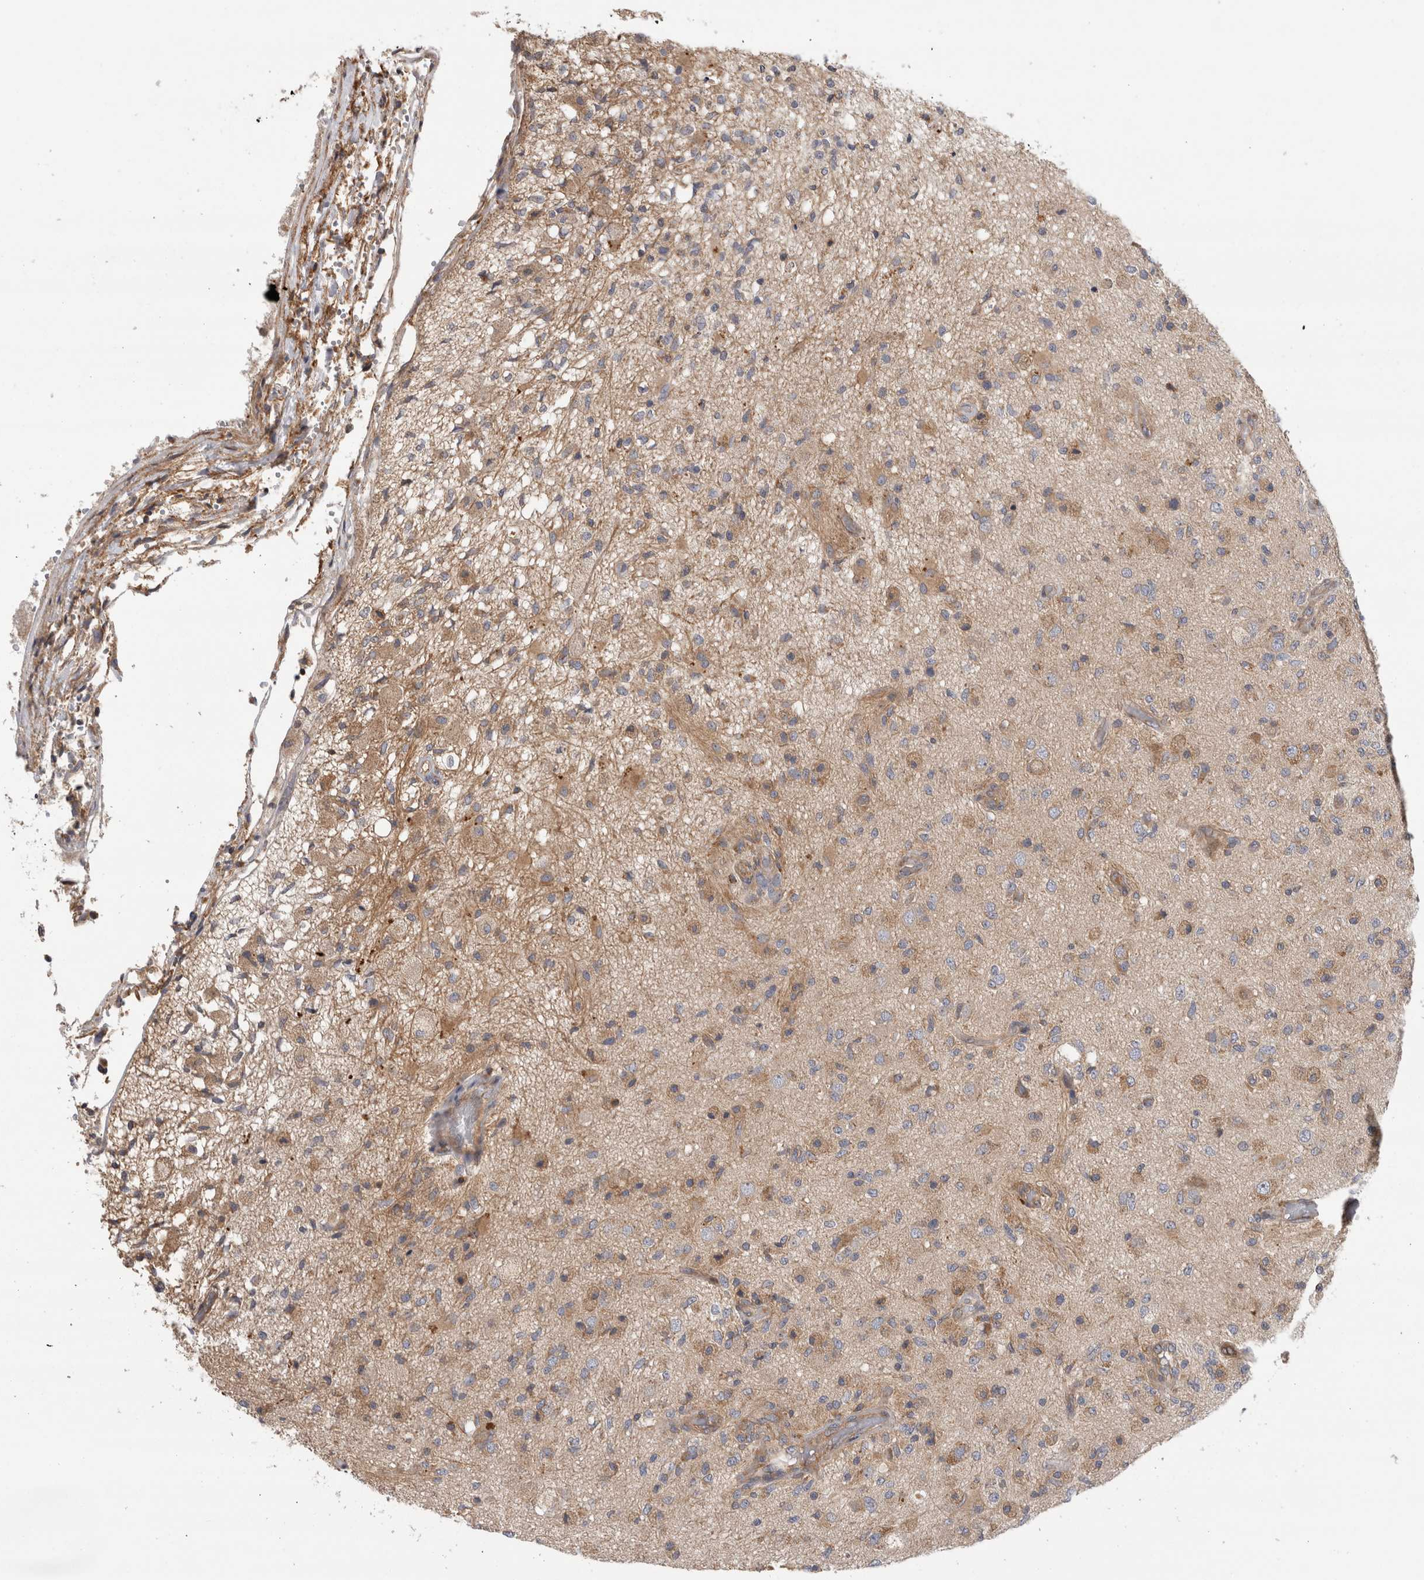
{"staining": {"intensity": "moderate", "quantity": "25%-75%", "location": "cytoplasmic/membranous"}, "tissue": "glioma", "cell_type": "Tumor cells", "image_type": "cancer", "snomed": [{"axis": "morphology", "description": "Normal tissue, NOS"}, {"axis": "morphology", "description": "Glioma, malignant, High grade"}, {"axis": "topography", "description": "Cerebral cortex"}], "caption": "A medium amount of moderate cytoplasmic/membranous expression is appreciated in about 25%-75% of tumor cells in glioma tissue.", "gene": "GRIK2", "patient": {"sex": "male", "age": 77}}